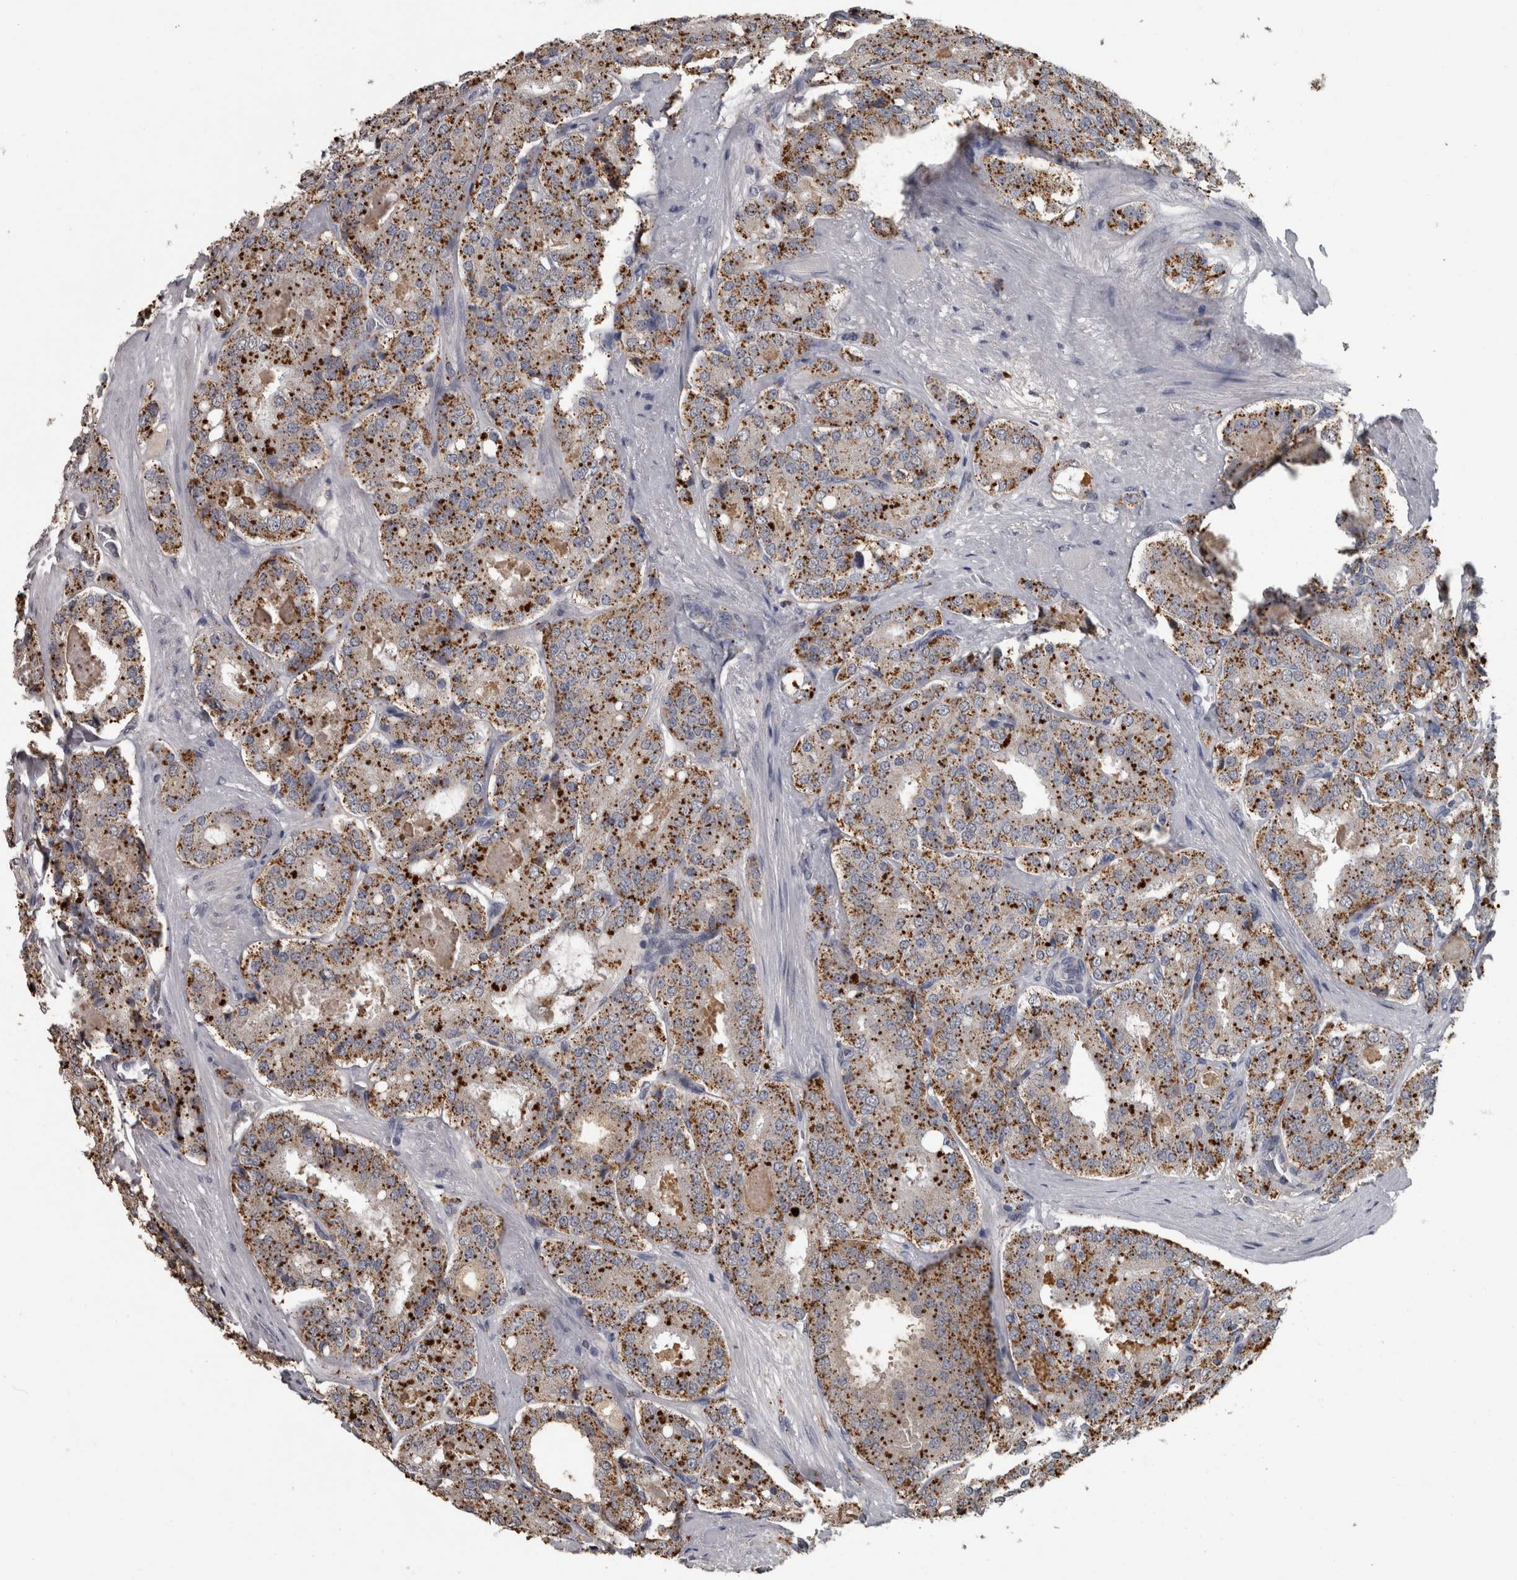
{"staining": {"intensity": "moderate", "quantity": ">75%", "location": "cytoplasmic/membranous"}, "tissue": "prostate cancer", "cell_type": "Tumor cells", "image_type": "cancer", "snomed": [{"axis": "morphology", "description": "Adenocarcinoma, High grade"}, {"axis": "topography", "description": "Prostate"}], "caption": "Prostate cancer tissue exhibits moderate cytoplasmic/membranous expression in approximately >75% of tumor cells (DAB IHC, brown staining for protein, blue staining for nuclei).", "gene": "NAAA", "patient": {"sex": "male", "age": 65}}